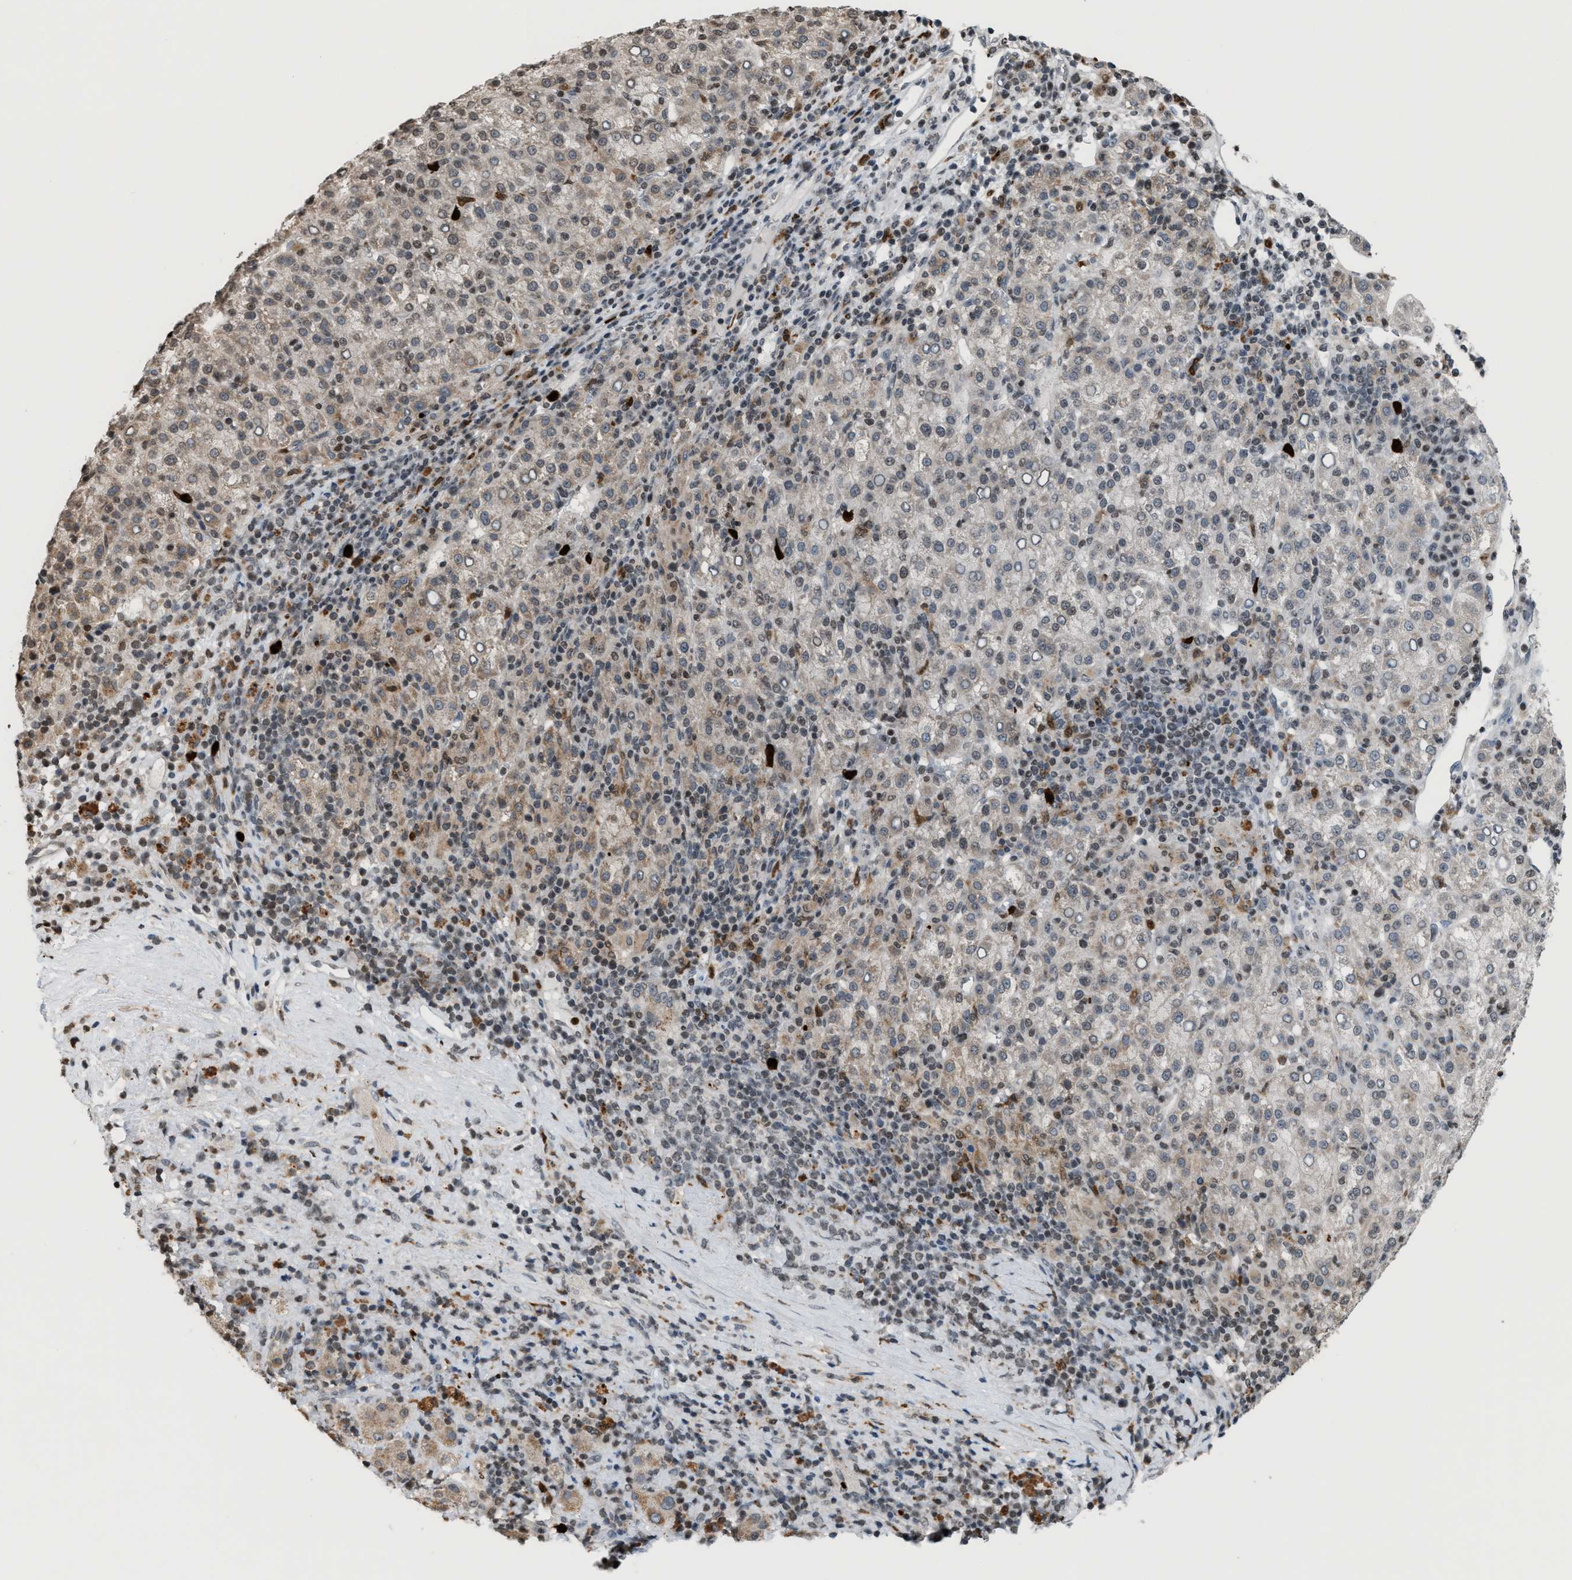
{"staining": {"intensity": "weak", "quantity": "<25%", "location": "cytoplasmic/membranous"}, "tissue": "liver cancer", "cell_type": "Tumor cells", "image_type": "cancer", "snomed": [{"axis": "morphology", "description": "Carcinoma, Hepatocellular, NOS"}, {"axis": "topography", "description": "Liver"}], "caption": "Liver hepatocellular carcinoma stained for a protein using IHC exhibits no staining tumor cells.", "gene": "PRUNE2", "patient": {"sex": "female", "age": 58}}